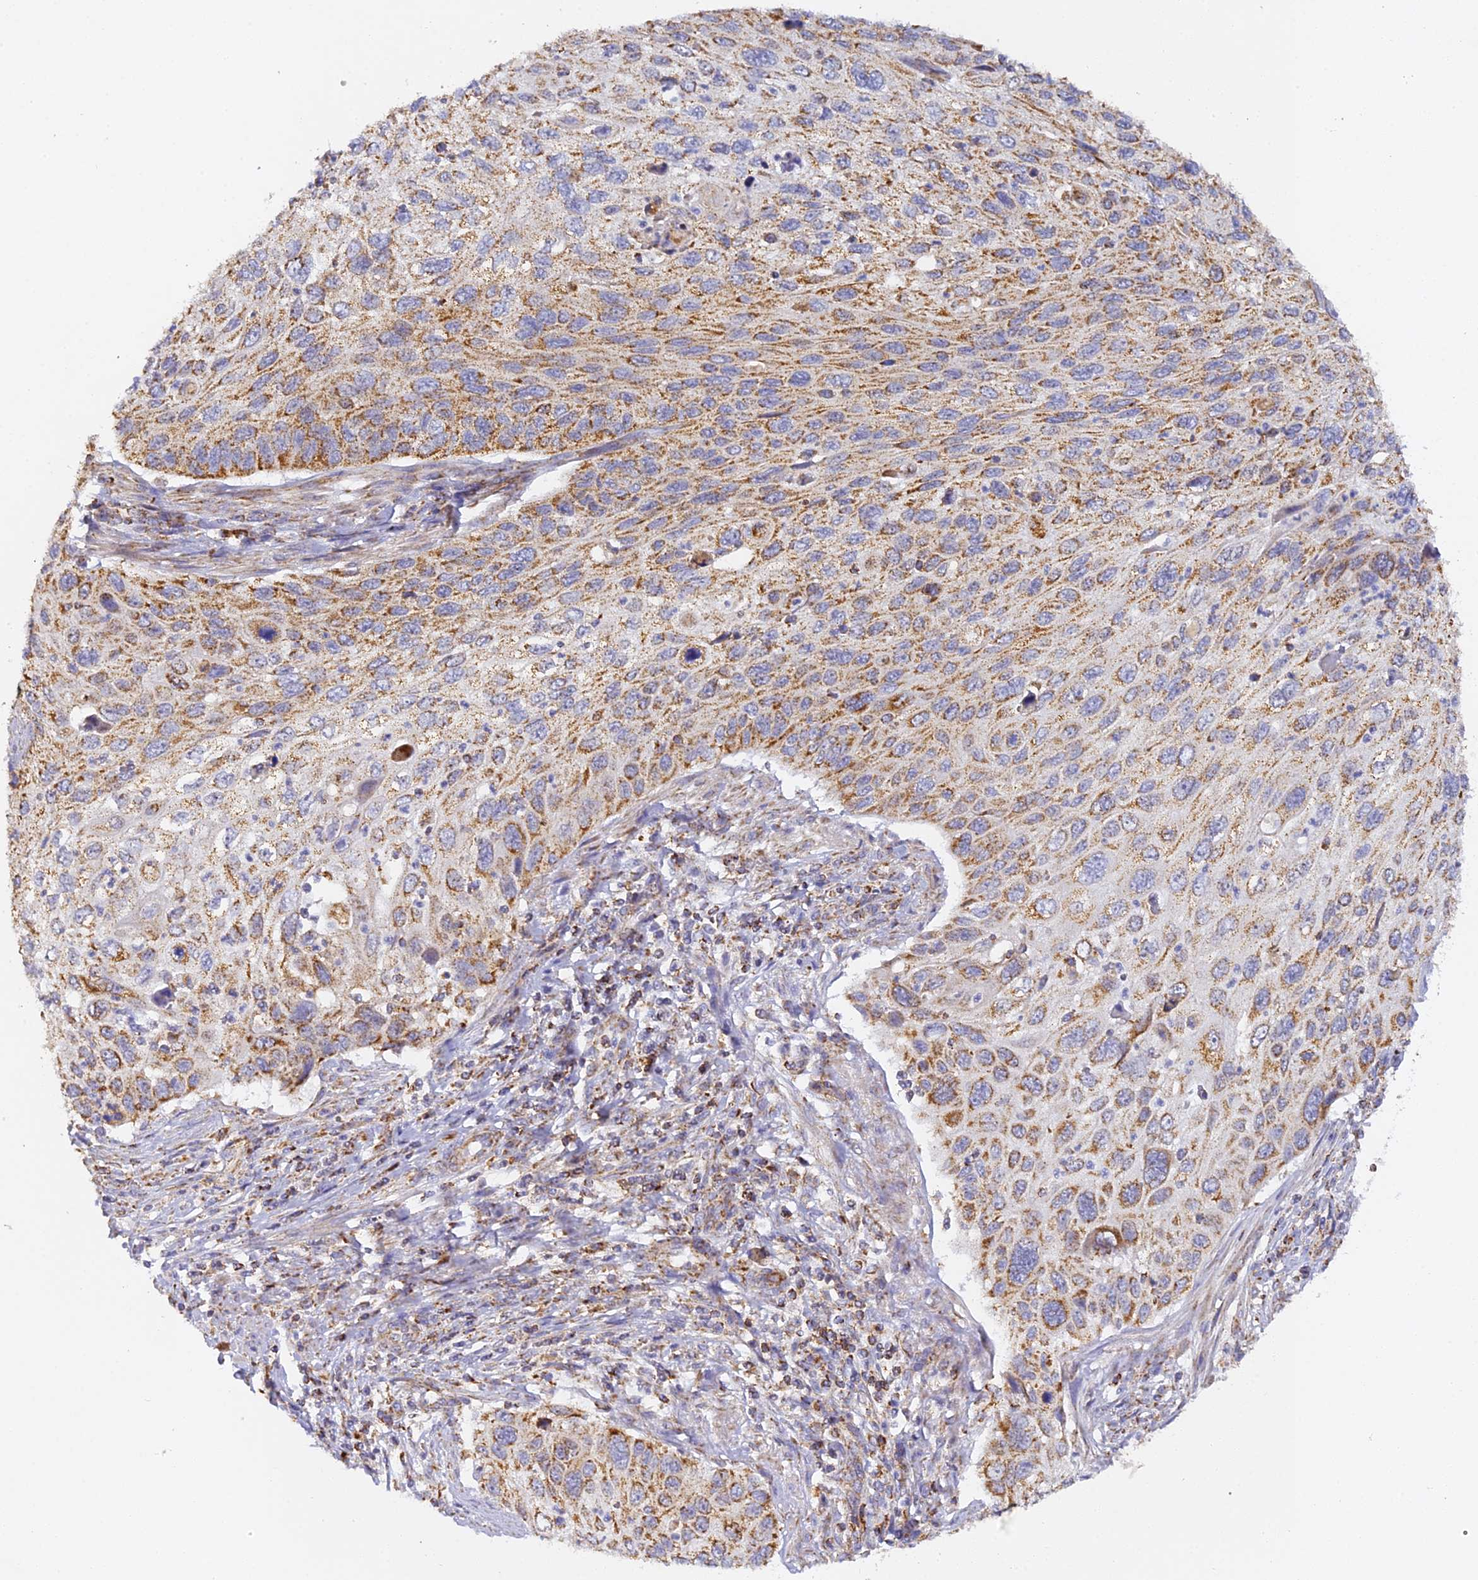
{"staining": {"intensity": "moderate", "quantity": ">75%", "location": "cytoplasmic/membranous"}, "tissue": "cervical cancer", "cell_type": "Tumor cells", "image_type": "cancer", "snomed": [{"axis": "morphology", "description": "Squamous cell carcinoma, NOS"}, {"axis": "topography", "description": "Cervix"}], "caption": "This image reveals immunohistochemistry staining of human squamous cell carcinoma (cervical), with medium moderate cytoplasmic/membranous positivity in approximately >75% of tumor cells.", "gene": "DONSON", "patient": {"sex": "female", "age": 70}}